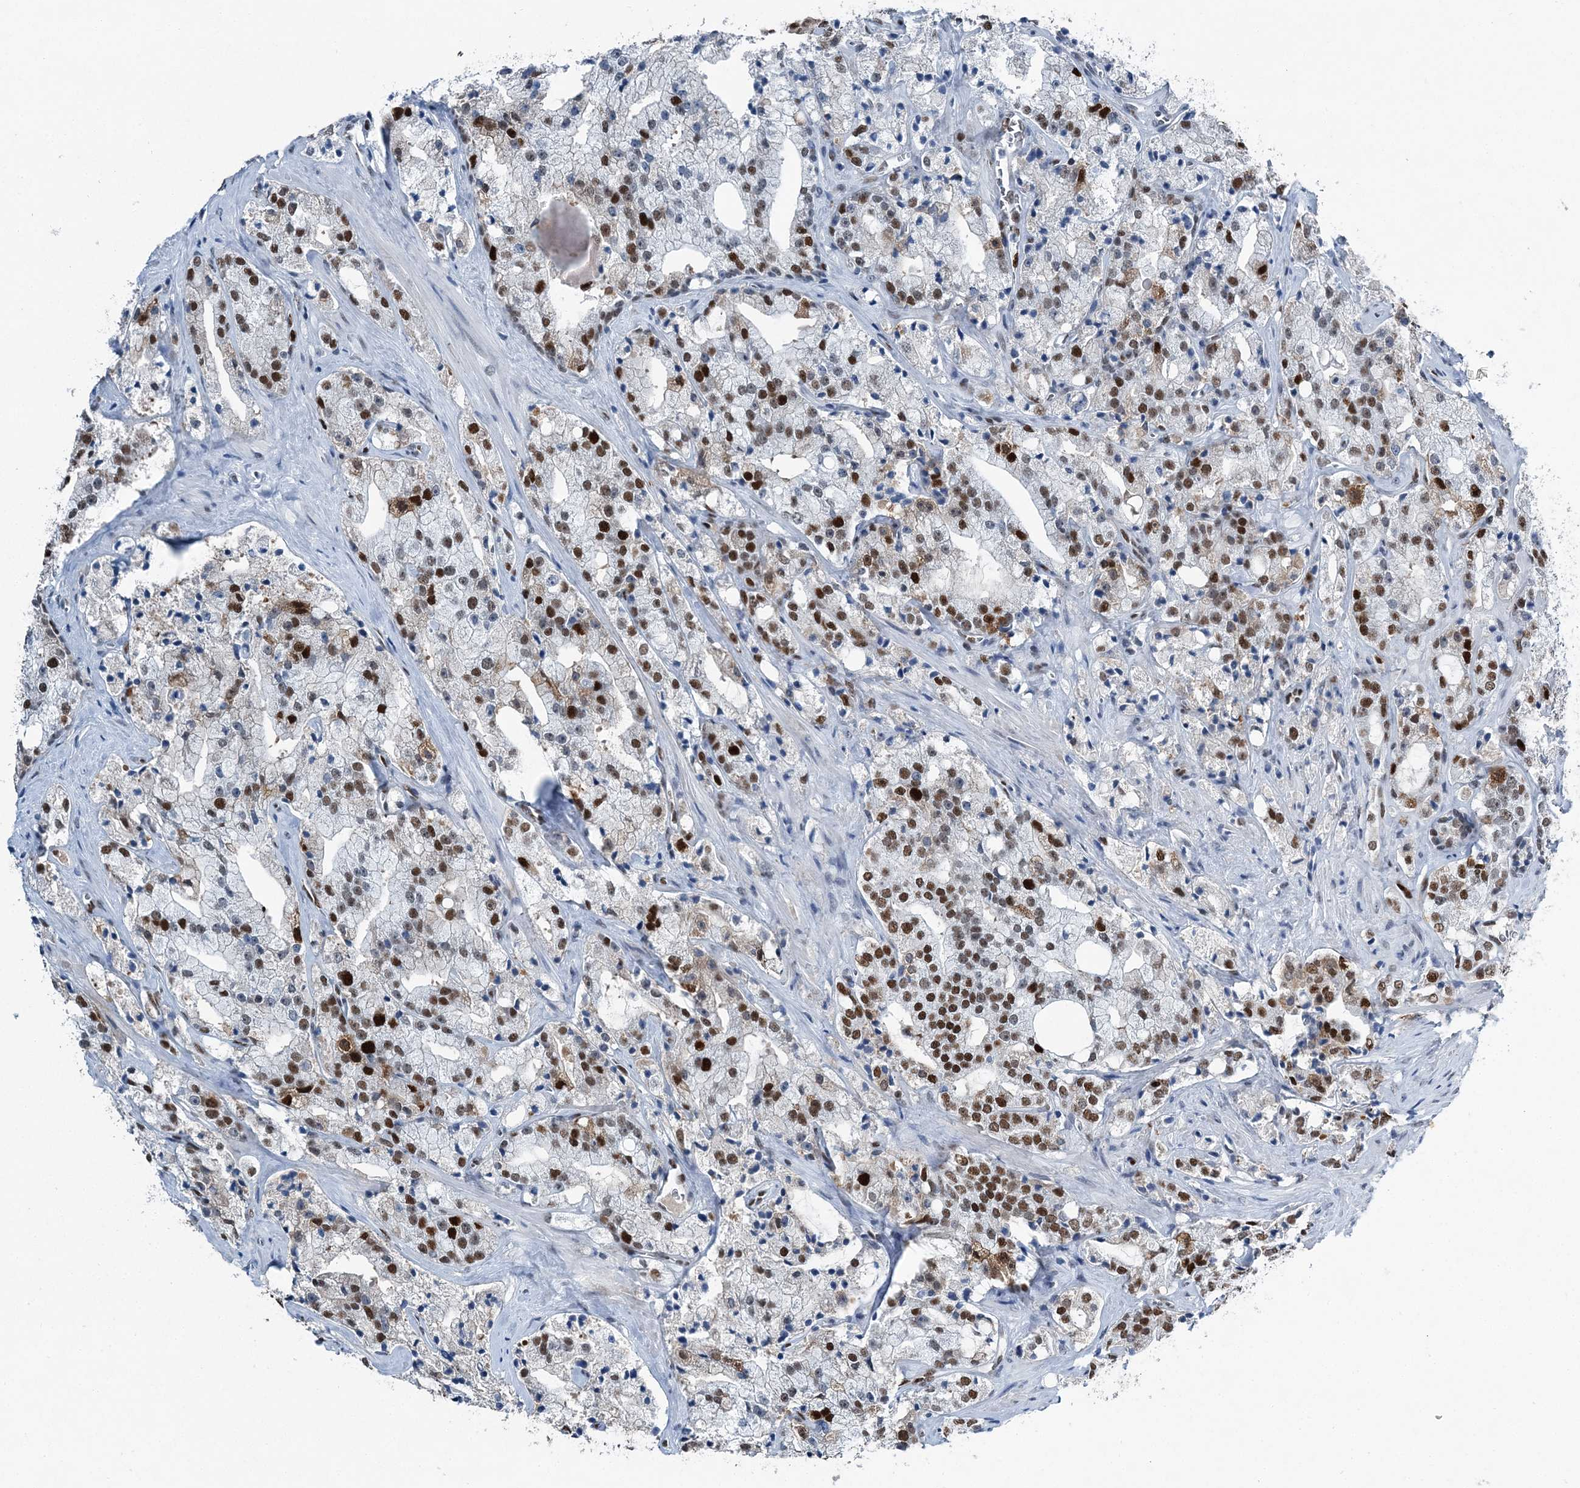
{"staining": {"intensity": "strong", "quantity": "25%-75%", "location": "nuclear"}, "tissue": "prostate cancer", "cell_type": "Tumor cells", "image_type": "cancer", "snomed": [{"axis": "morphology", "description": "Adenocarcinoma, High grade"}, {"axis": "topography", "description": "Prostate"}], "caption": "About 25%-75% of tumor cells in human prostate cancer (high-grade adenocarcinoma) exhibit strong nuclear protein expression as visualized by brown immunohistochemical staining.", "gene": "HAT1", "patient": {"sex": "male", "age": 64}}